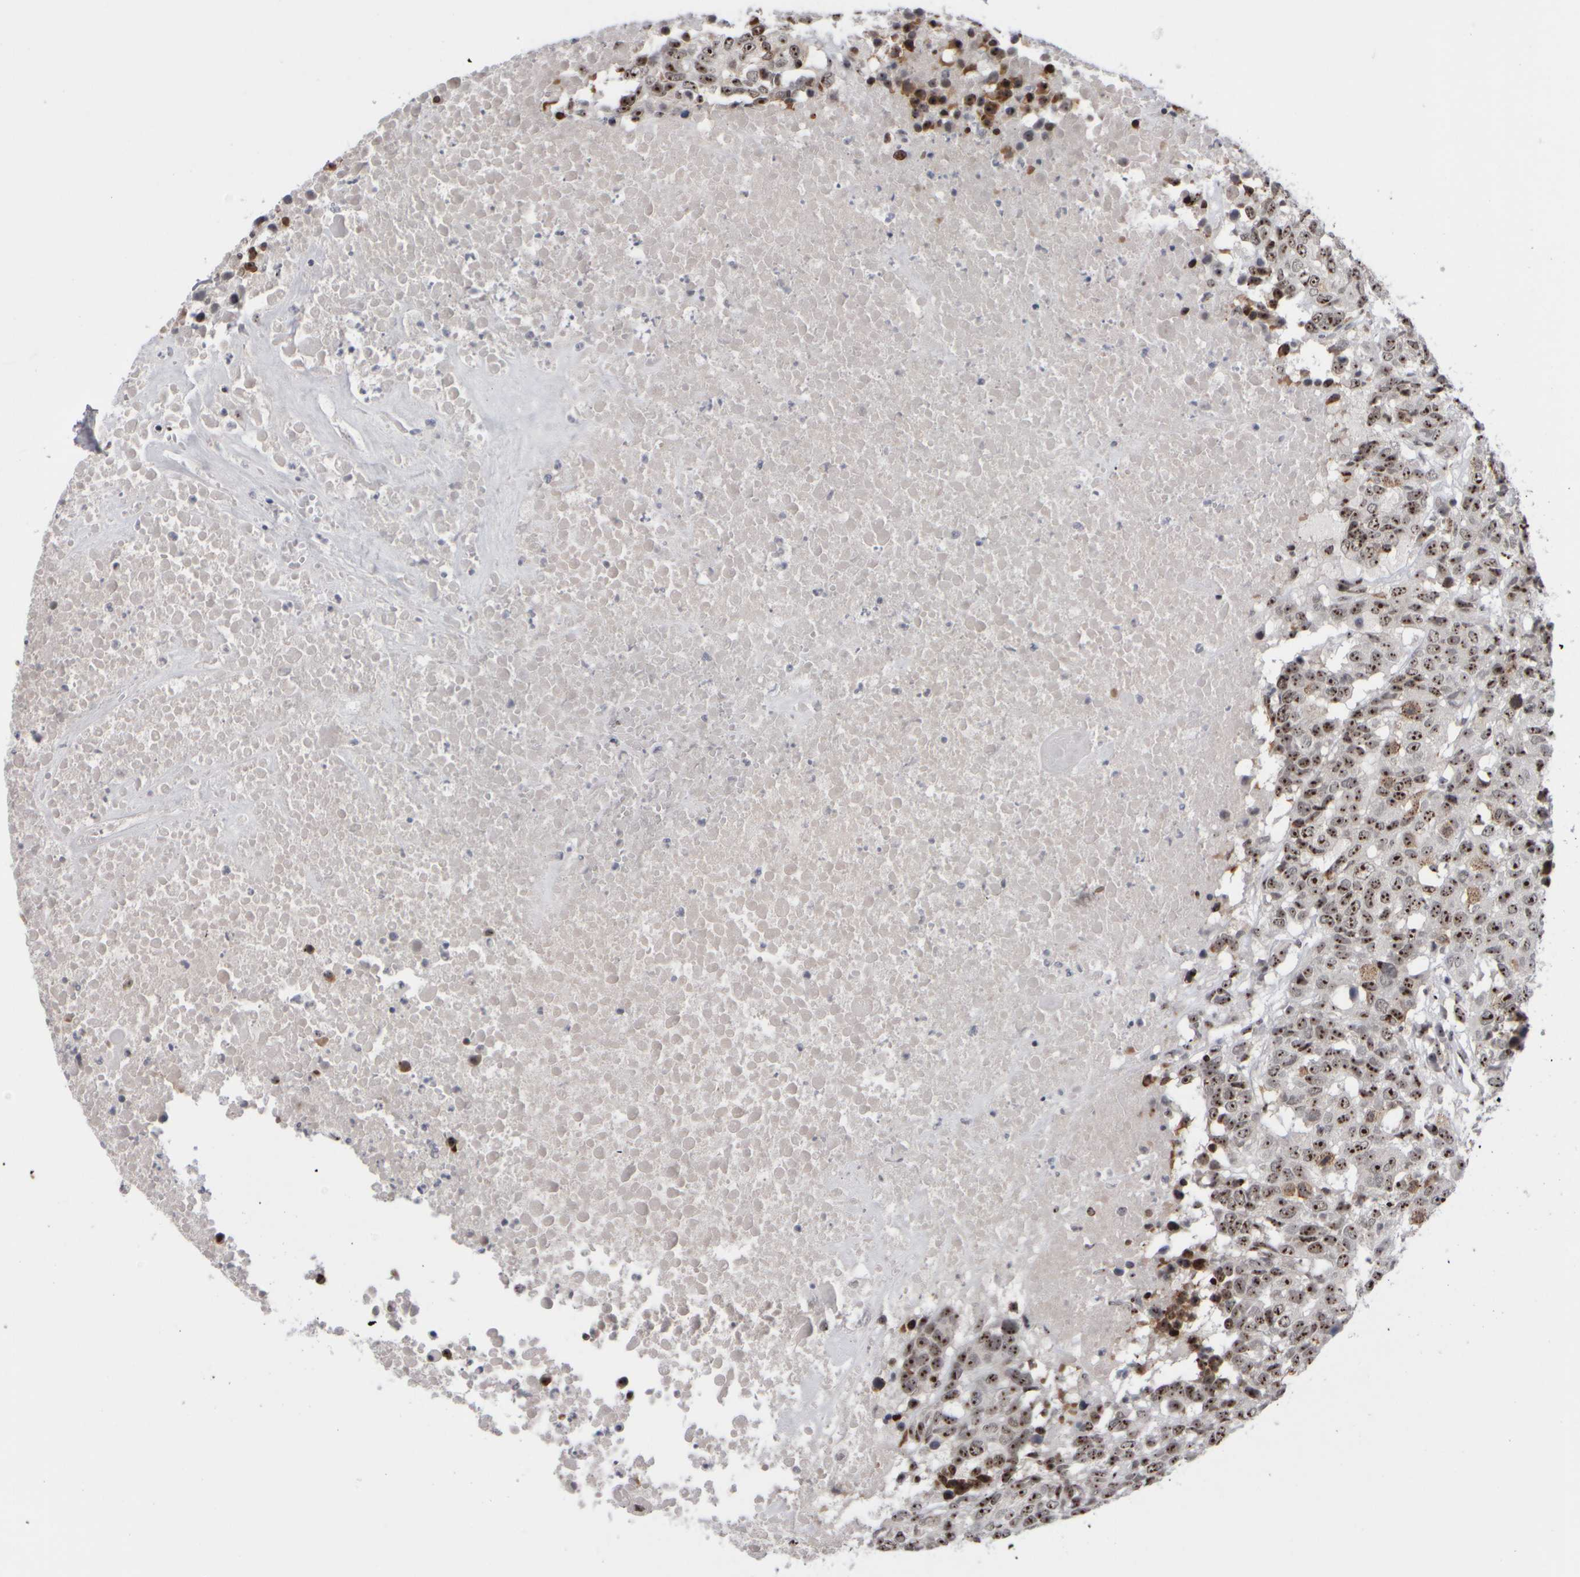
{"staining": {"intensity": "moderate", "quantity": ">75%", "location": "nuclear"}, "tissue": "head and neck cancer", "cell_type": "Tumor cells", "image_type": "cancer", "snomed": [{"axis": "morphology", "description": "Squamous cell carcinoma, NOS"}, {"axis": "topography", "description": "Head-Neck"}], "caption": "A micrograph of human head and neck cancer stained for a protein exhibits moderate nuclear brown staining in tumor cells.", "gene": "SURF6", "patient": {"sex": "male", "age": 66}}